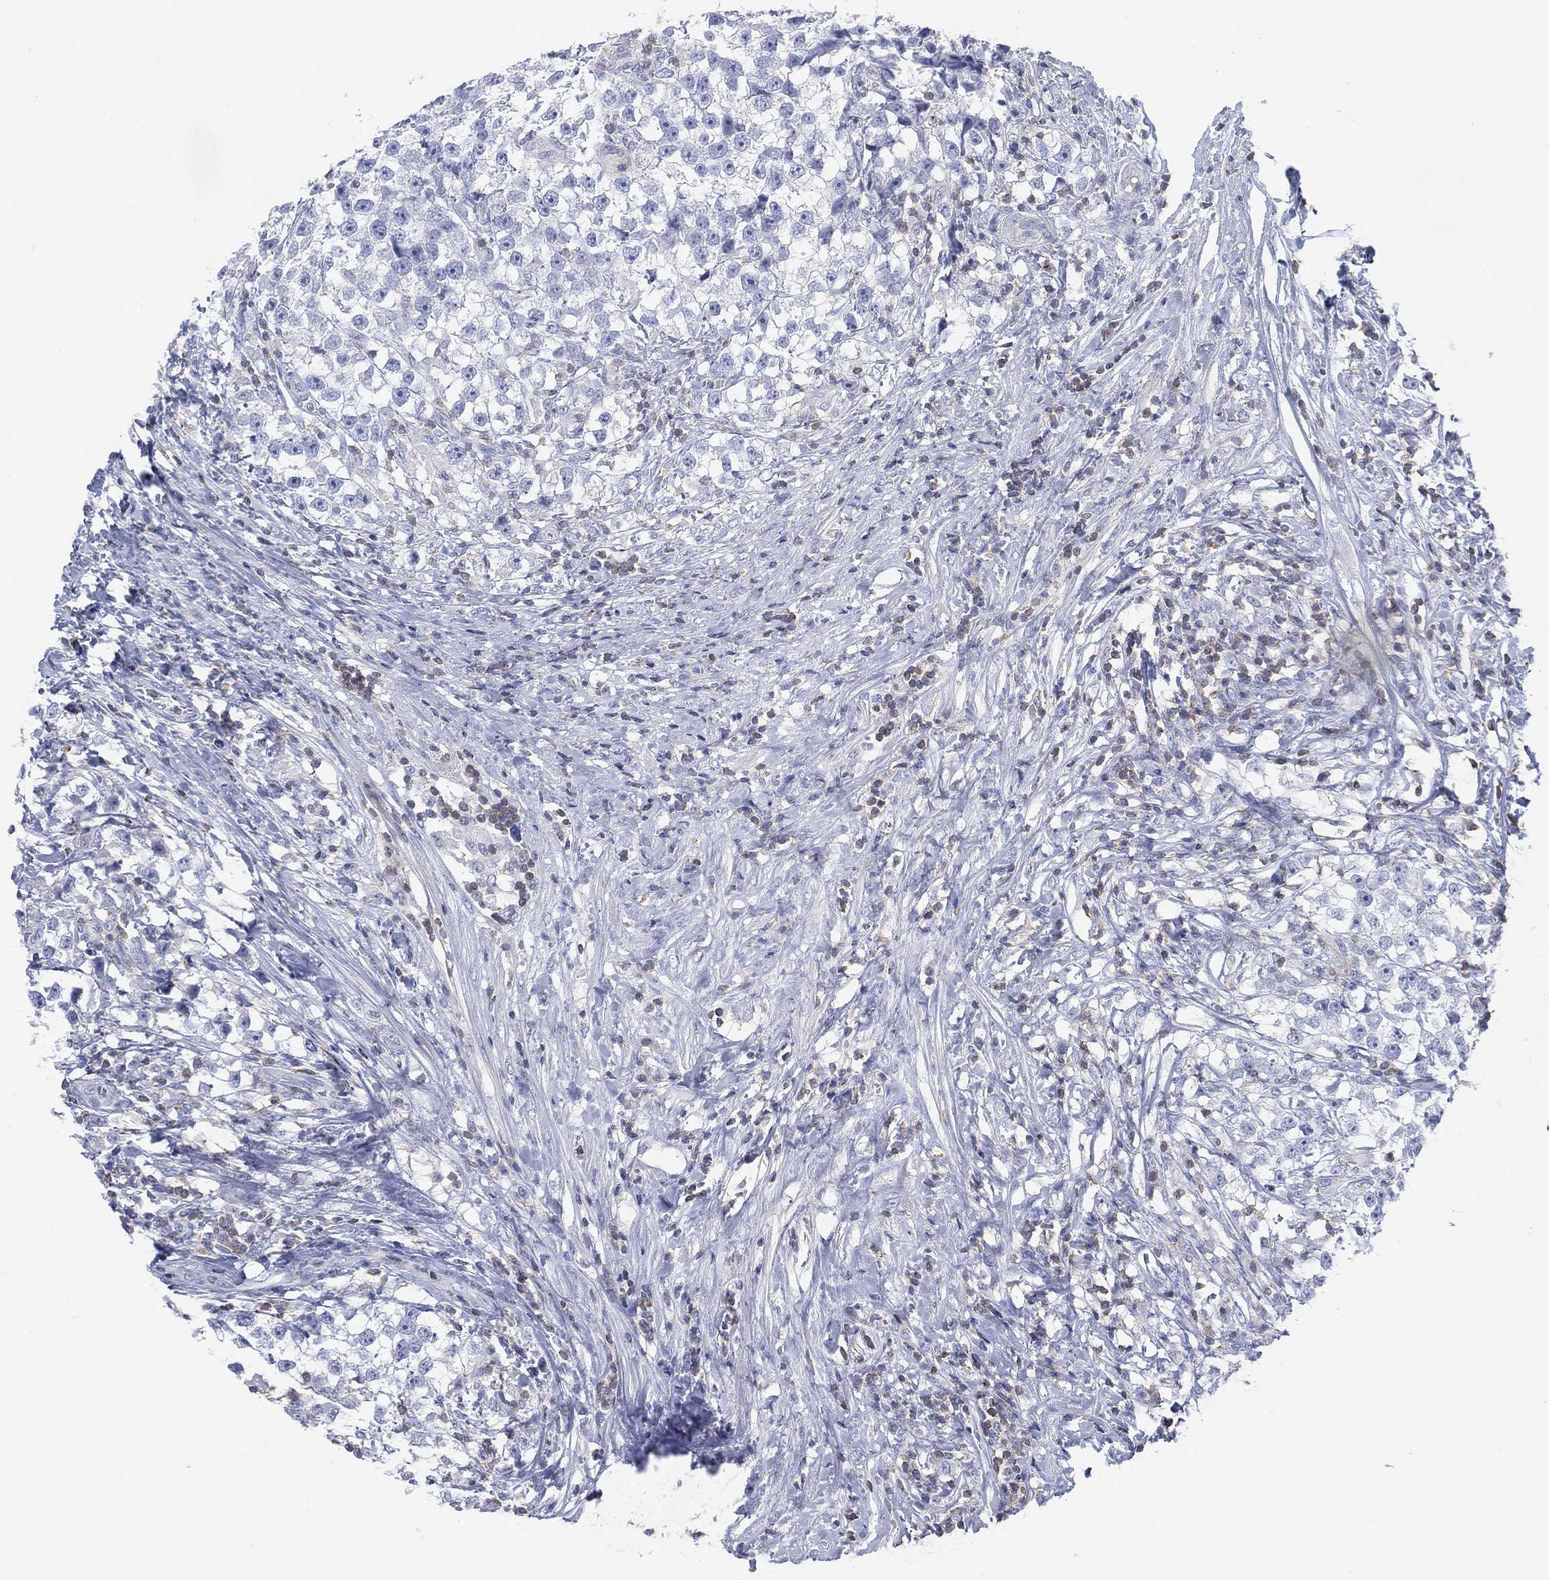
{"staining": {"intensity": "negative", "quantity": "none", "location": "none"}, "tissue": "testis cancer", "cell_type": "Tumor cells", "image_type": "cancer", "snomed": [{"axis": "morphology", "description": "Seminoma, NOS"}, {"axis": "topography", "description": "Testis"}], "caption": "Testis cancer (seminoma) was stained to show a protein in brown. There is no significant staining in tumor cells. Nuclei are stained in blue.", "gene": "SEPTIN1", "patient": {"sex": "male", "age": 46}}